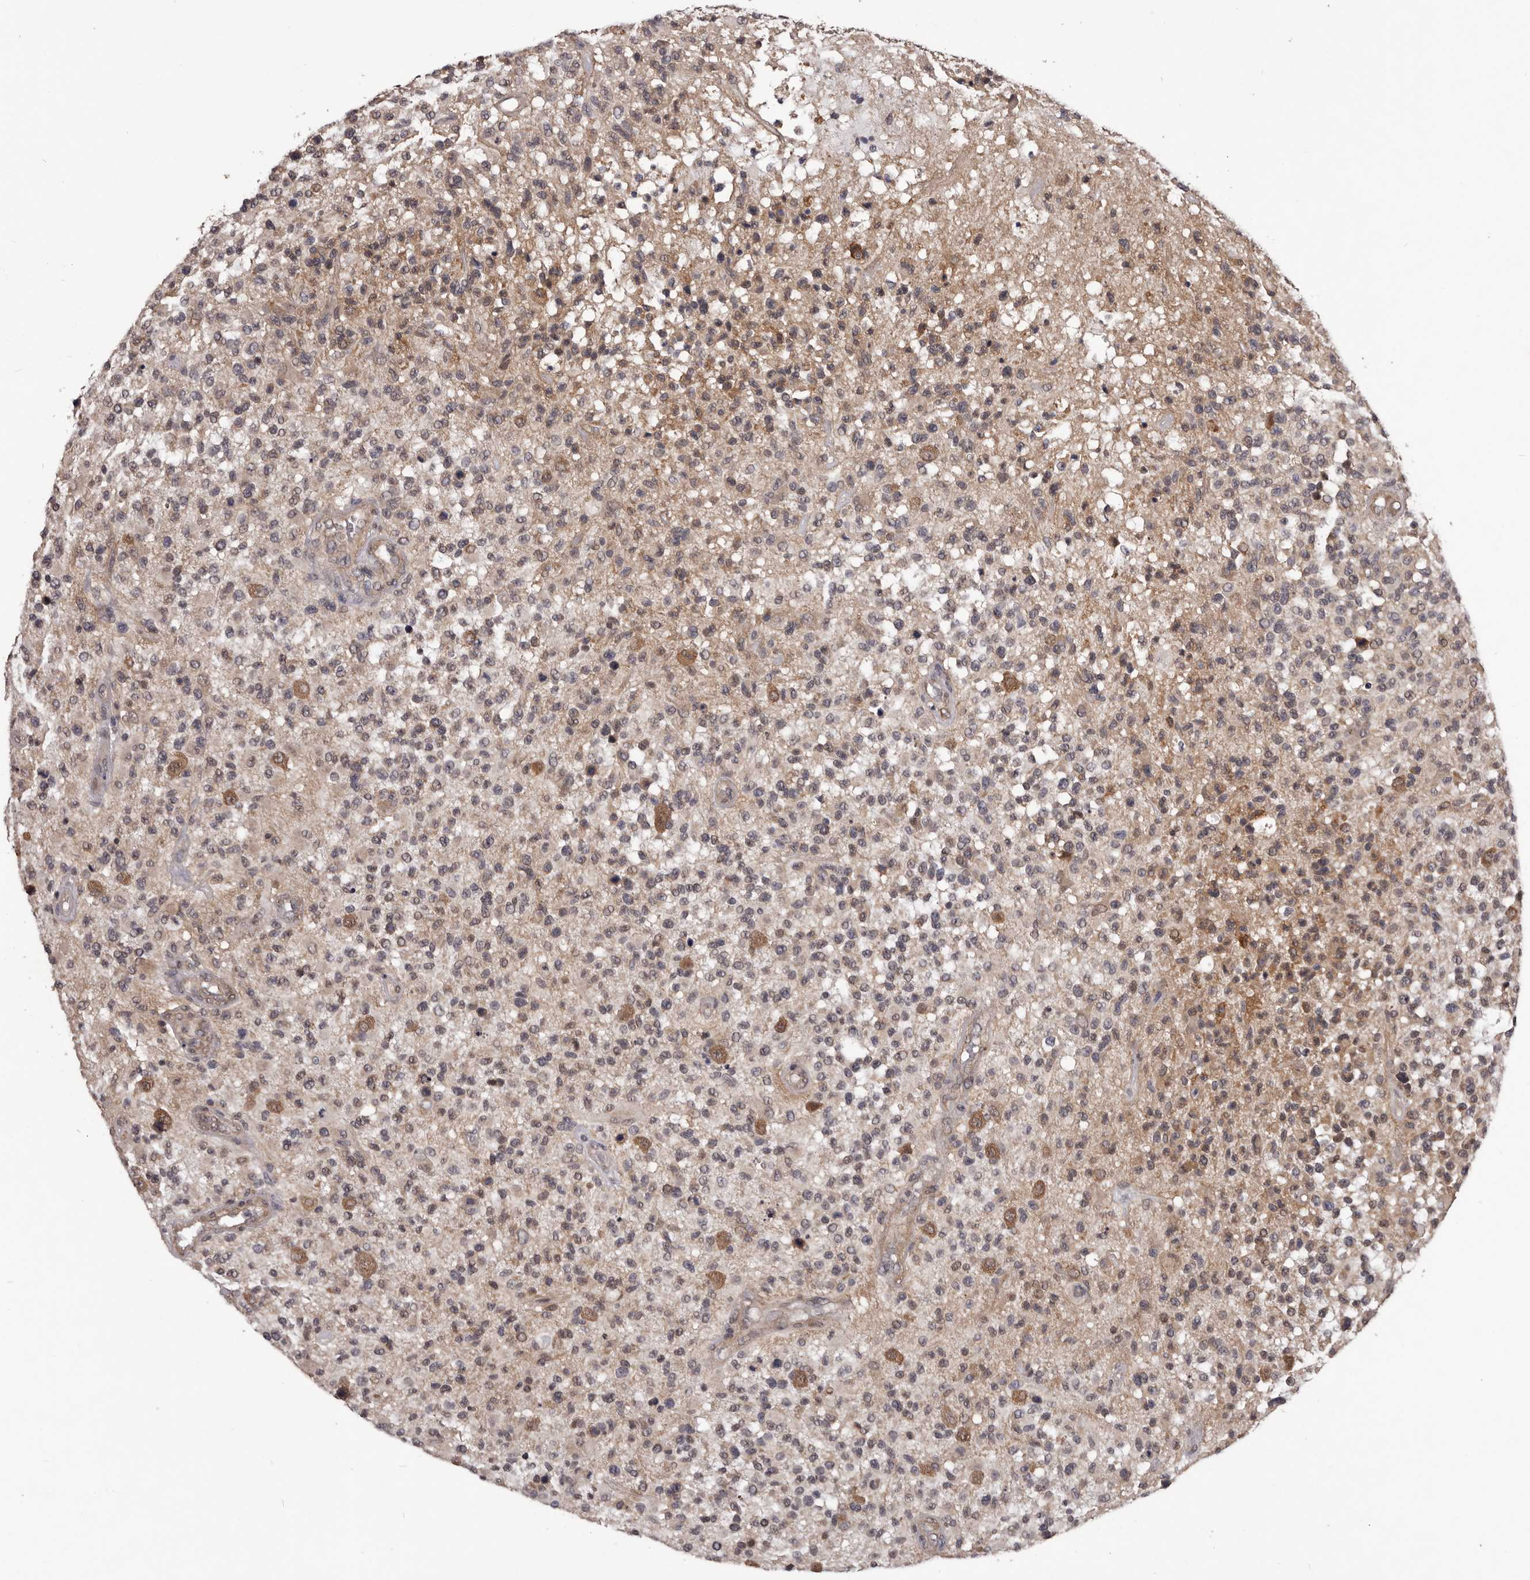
{"staining": {"intensity": "weak", "quantity": "25%-75%", "location": "cytoplasmic/membranous"}, "tissue": "glioma", "cell_type": "Tumor cells", "image_type": "cancer", "snomed": [{"axis": "morphology", "description": "Glioma, malignant, High grade"}, {"axis": "morphology", "description": "Glioblastoma, NOS"}, {"axis": "topography", "description": "Brain"}], "caption": "This image shows glioma stained with immunohistochemistry to label a protein in brown. The cytoplasmic/membranous of tumor cells show weak positivity for the protein. Nuclei are counter-stained blue.", "gene": "CELF3", "patient": {"sex": "male", "age": 60}}